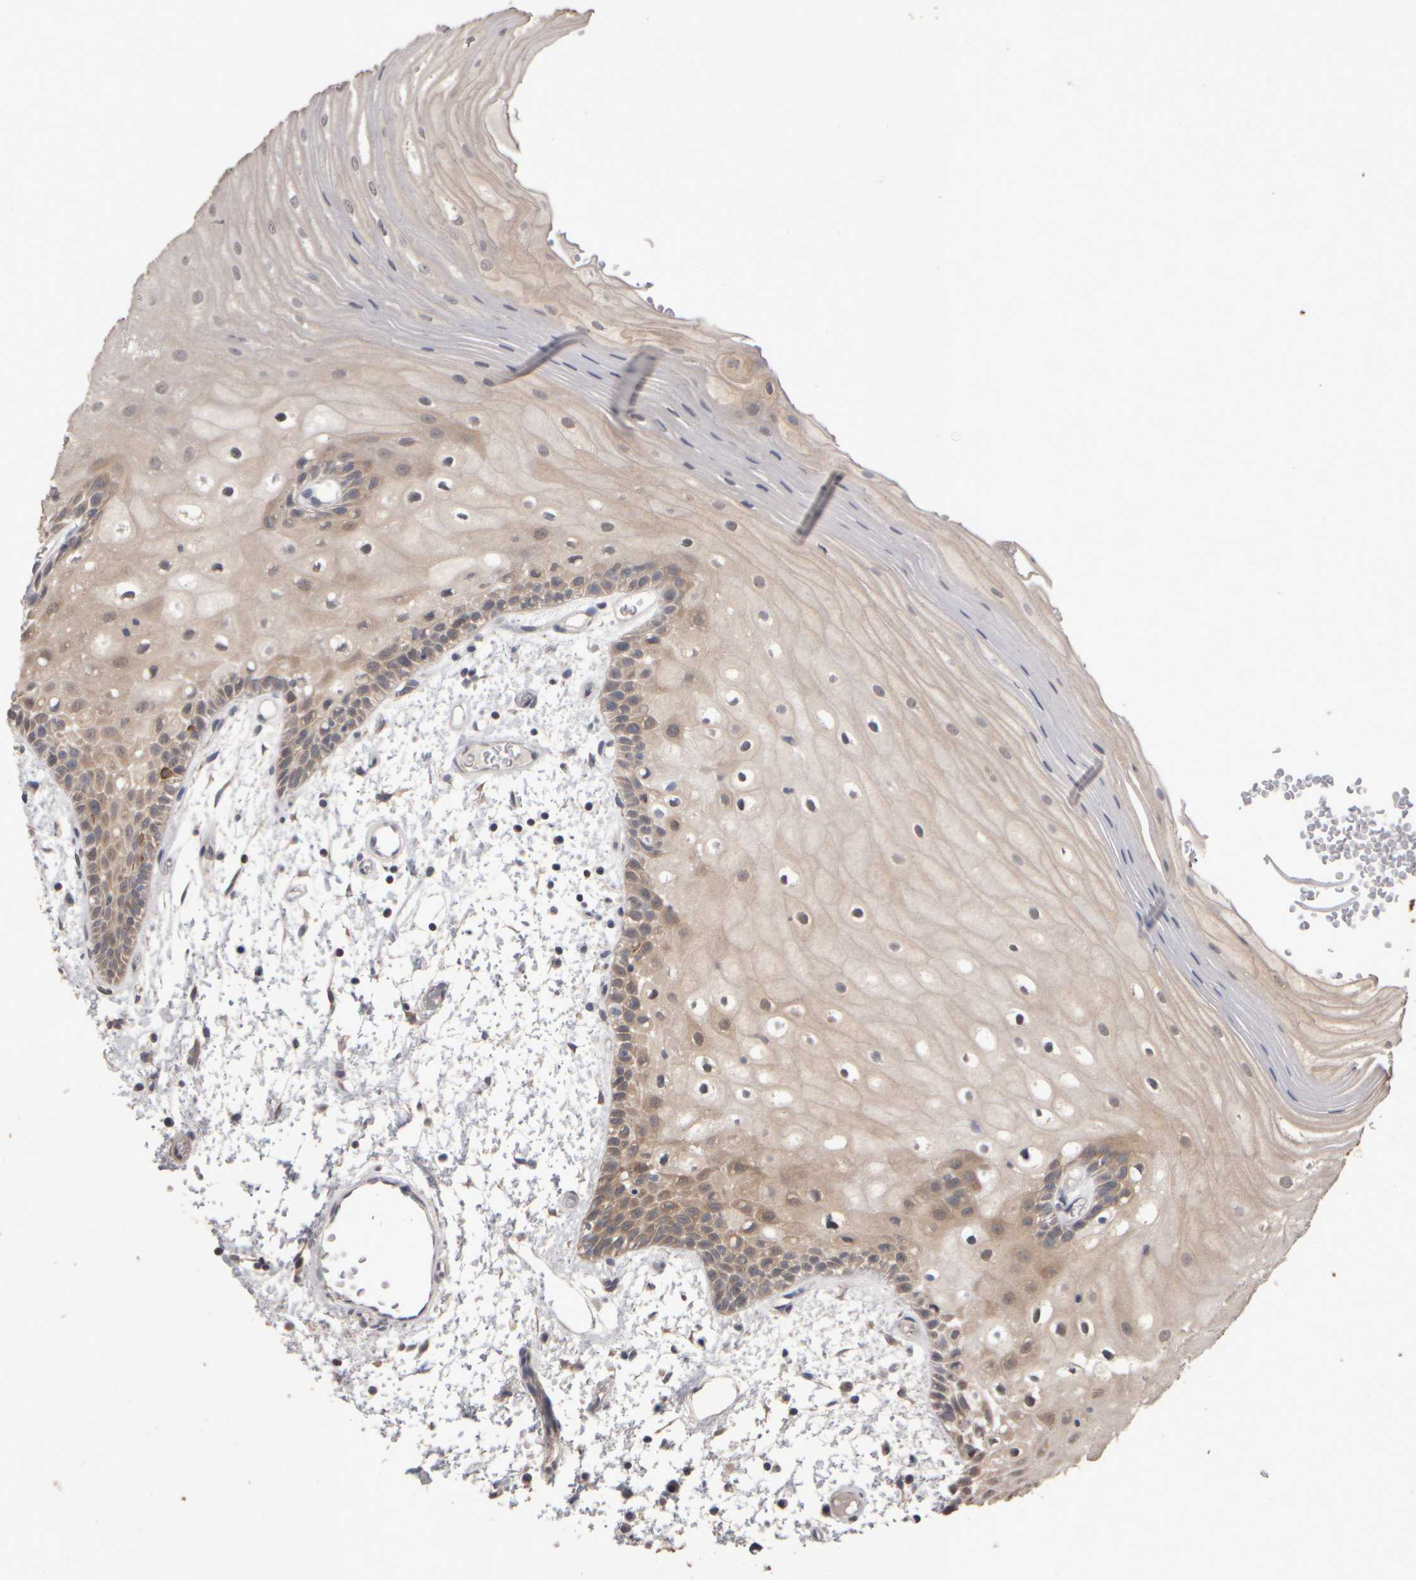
{"staining": {"intensity": "moderate", "quantity": "25%-75%", "location": "cytoplasmic/membranous"}, "tissue": "oral mucosa", "cell_type": "Squamous epithelial cells", "image_type": "normal", "snomed": [{"axis": "morphology", "description": "Normal tissue, NOS"}, {"axis": "topography", "description": "Oral tissue"}], "caption": "Protein staining exhibits moderate cytoplasmic/membranous positivity in approximately 25%-75% of squamous epithelial cells in normal oral mucosa.", "gene": "EPHX2", "patient": {"sex": "male", "age": 52}}